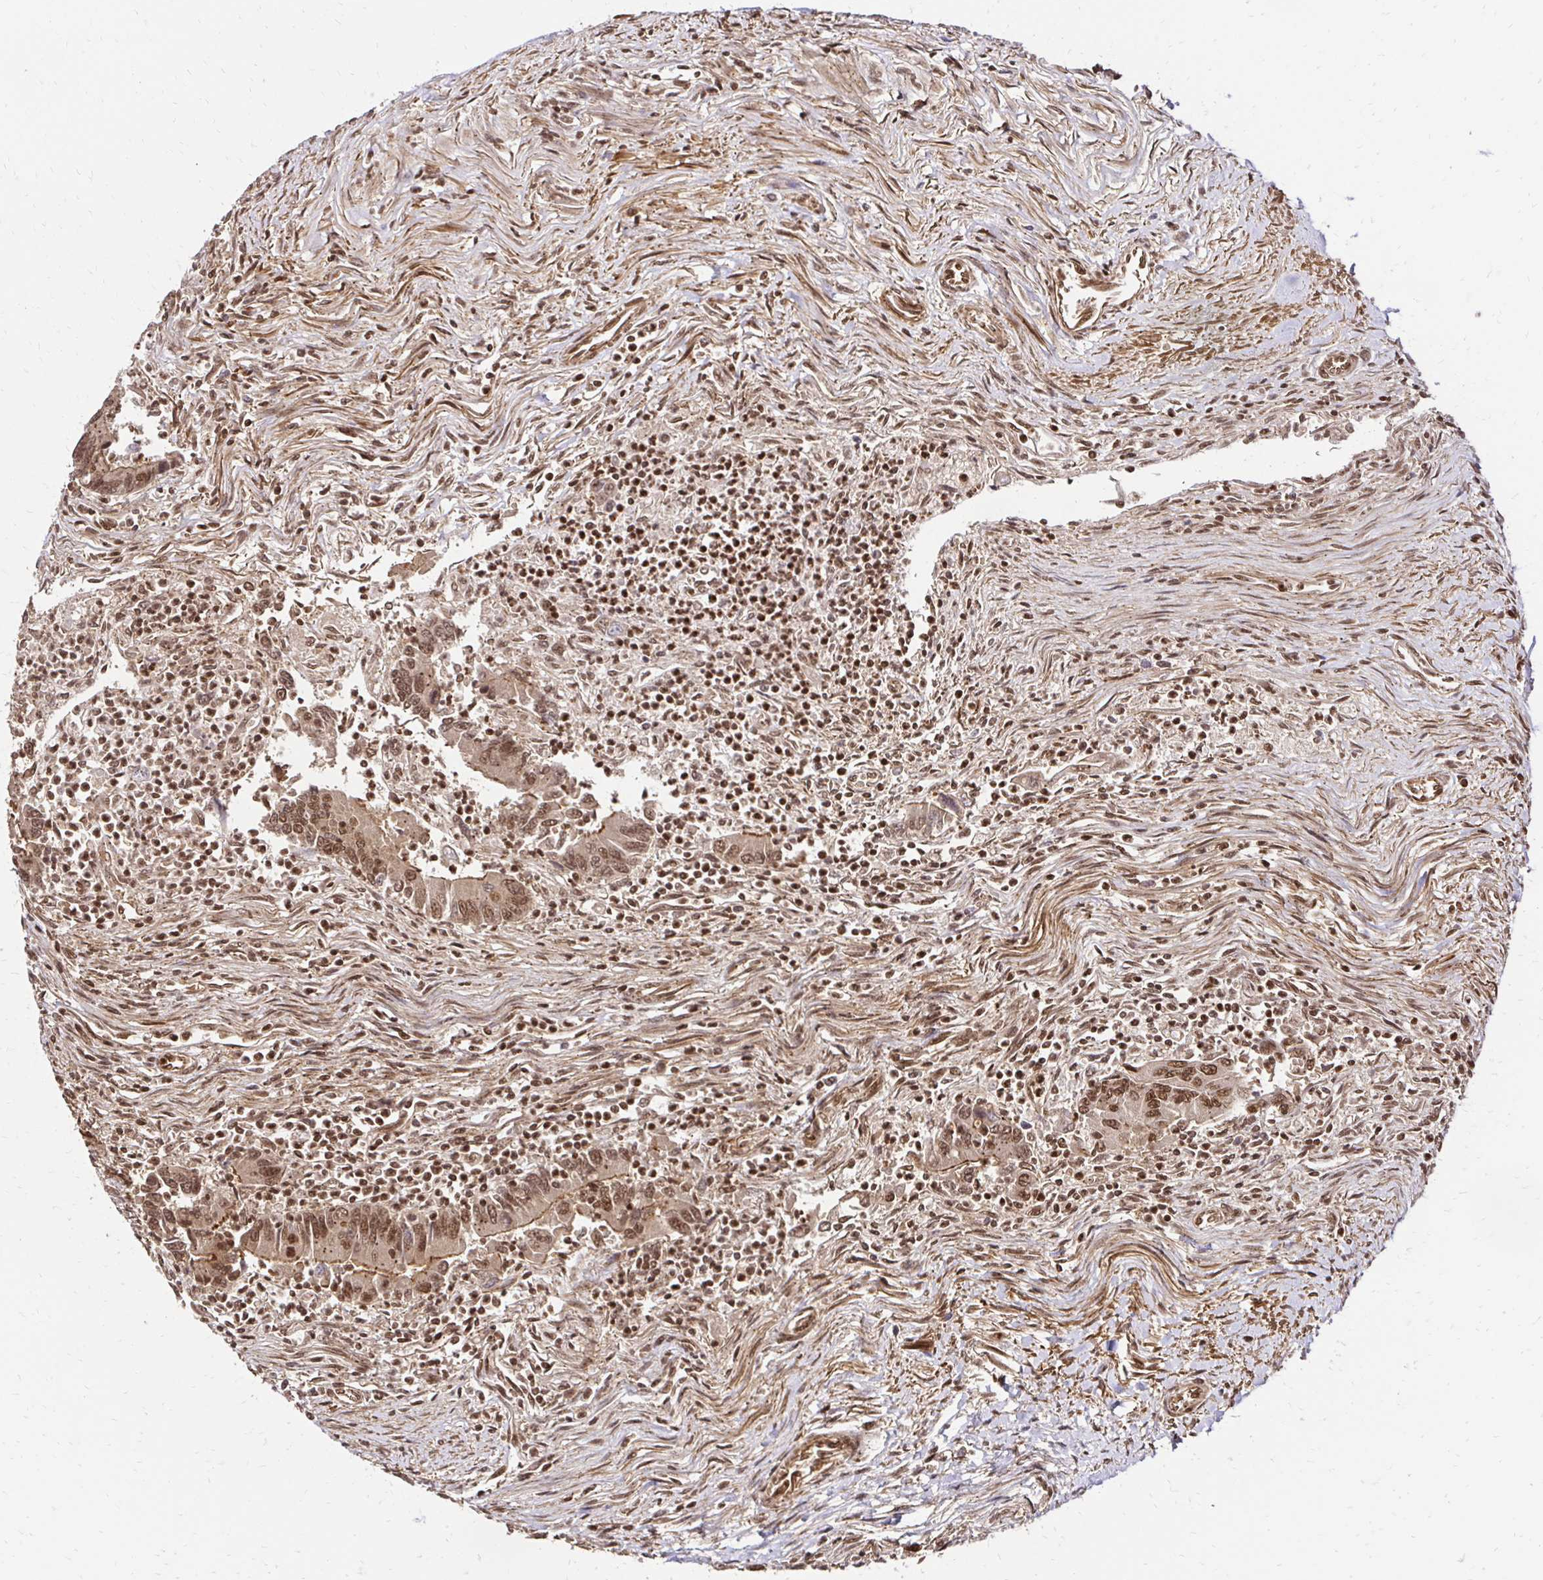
{"staining": {"intensity": "moderate", "quantity": ">75%", "location": "cytoplasmic/membranous,nuclear"}, "tissue": "colorectal cancer", "cell_type": "Tumor cells", "image_type": "cancer", "snomed": [{"axis": "morphology", "description": "Adenocarcinoma, NOS"}, {"axis": "topography", "description": "Colon"}], "caption": "Brown immunohistochemical staining in human adenocarcinoma (colorectal) reveals moderate cytoplasmic/membranous and nuclear positivity in about >75% of tumor cells.", "gene": "GLYR1", "patient": {"sex": "female", "age": 67}}